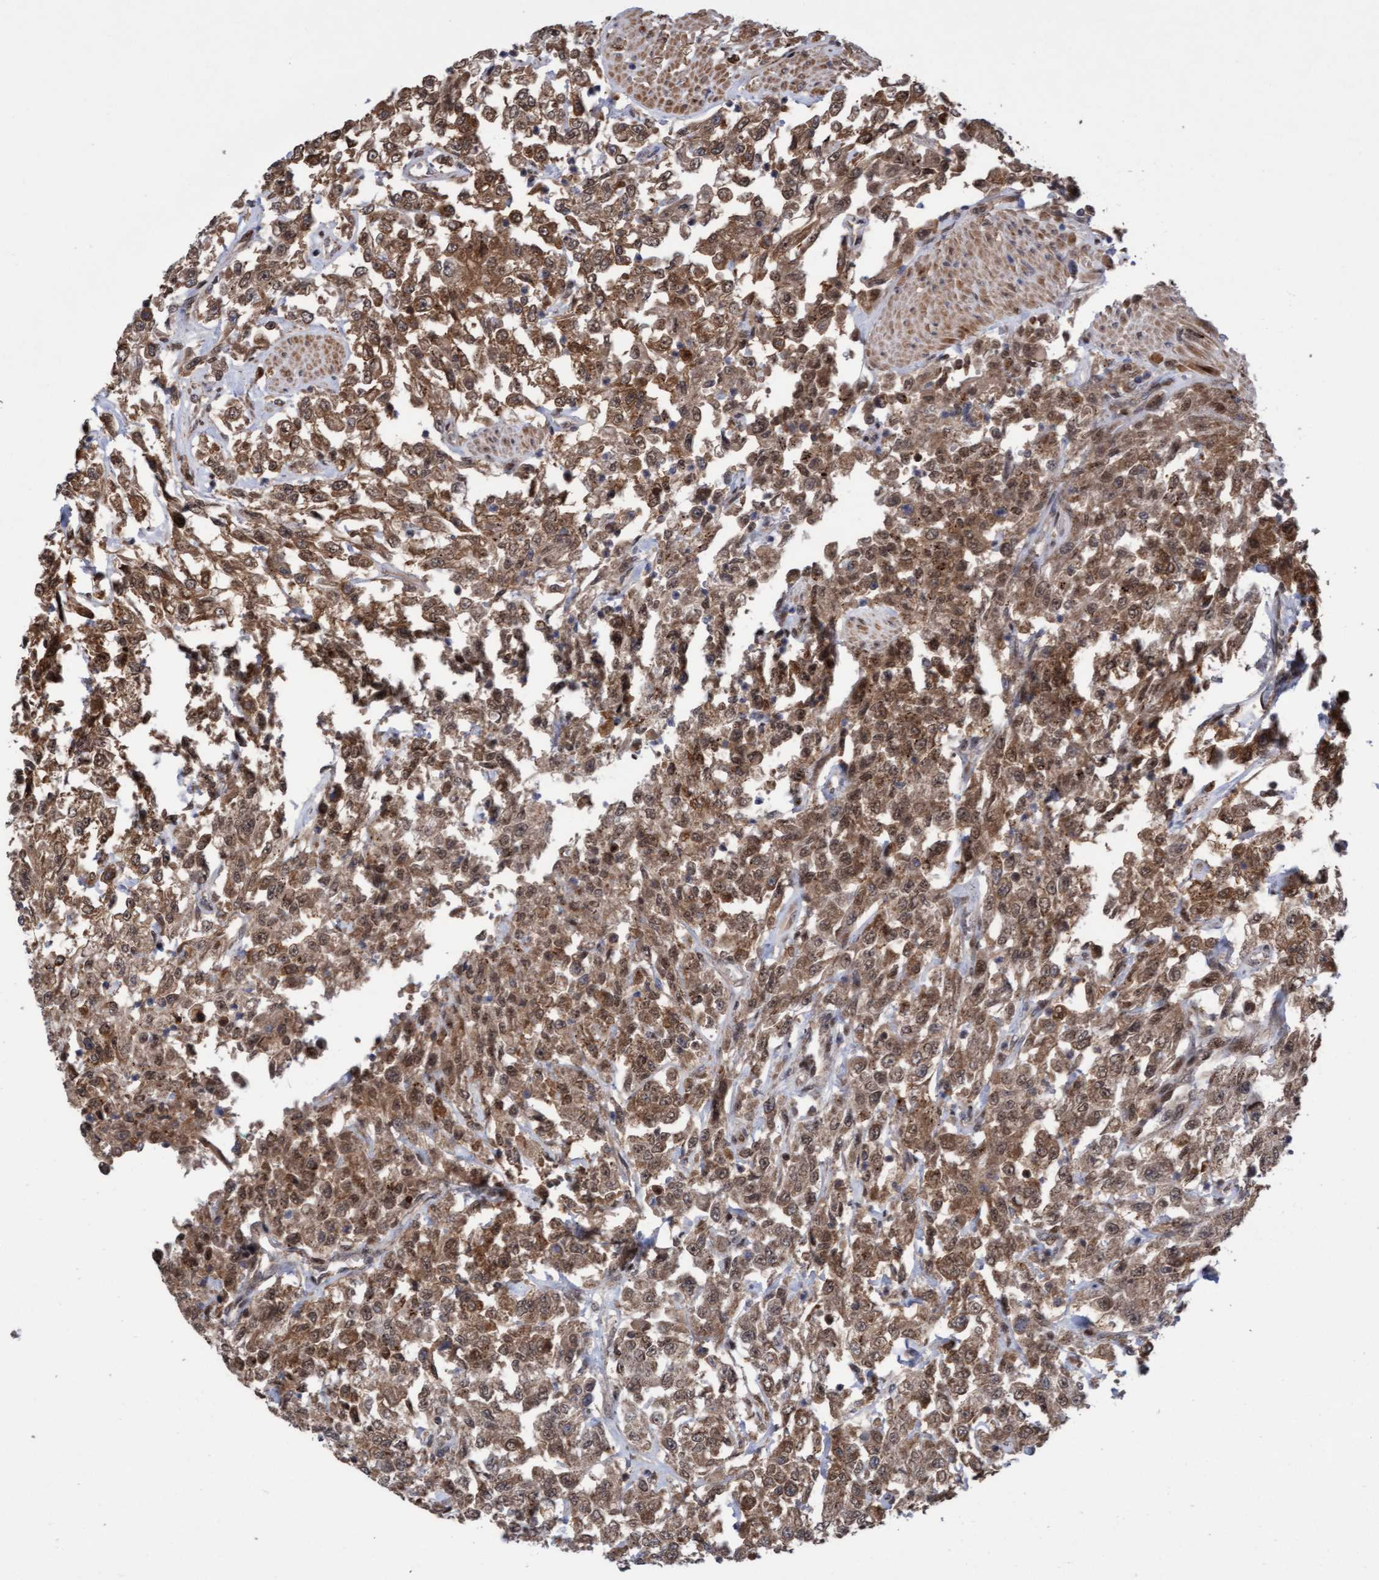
{"staining": {"intensity": "moderate", "quantity": ">75%", "location": "cytoplasmic/membranous,nuclear"}, "tissue": "urothelial cancer", "cell_type": "Tumor cells", "image_type": "cancer", "snomed": [{"axis": "morphology", "description": "Urothelial carcinoma, High grade"}, {"axis": "topography", "description": "Urinary bladder"}], "caption": "A micrograph of urothelial cancer stained for a protein displays moderate cytoplasmic/membranous and nuclear brown staining in tumor cells.", "gene": "ITFG1", "patient": {"sex": "male", "age": 46}}